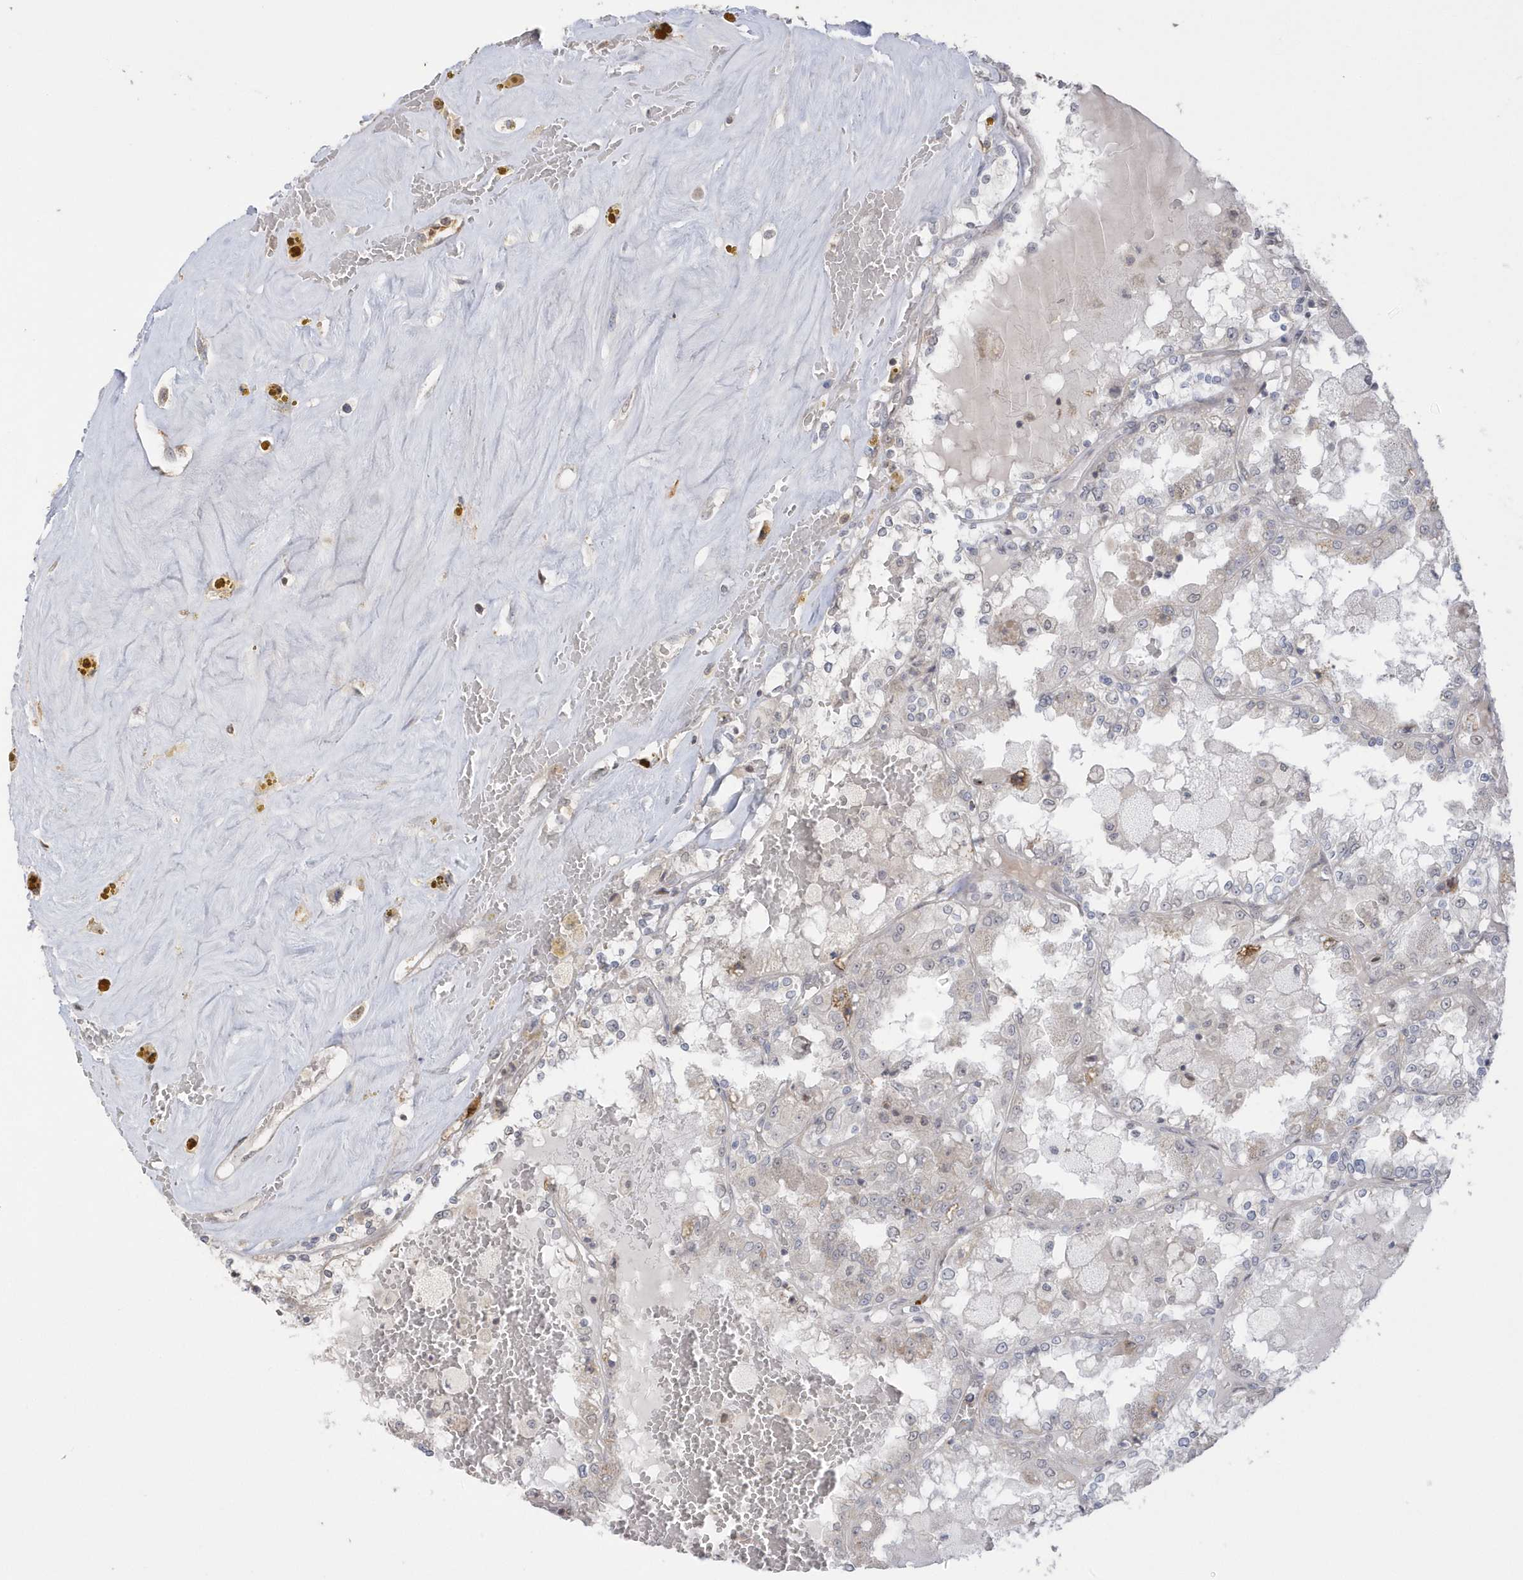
{"staining": {"intensity": "negative", "quantity": "none", "location": "none"}, "tissue": "renal cancer", "cell_type": "Tumor cells", "image_type": "cancer", "snomed": [{"axis": "morphology", "description": "Adenocarcinoma, NOS"}, {"axis": "topography", "description": "Kidney"}], "caption": "Immunohistochemistry of human adenocarcinoma (renal) demonstrates no positivity in tumor cells.", "gene": "NAF1", "patient": {"sex": "female", "age": 56}}